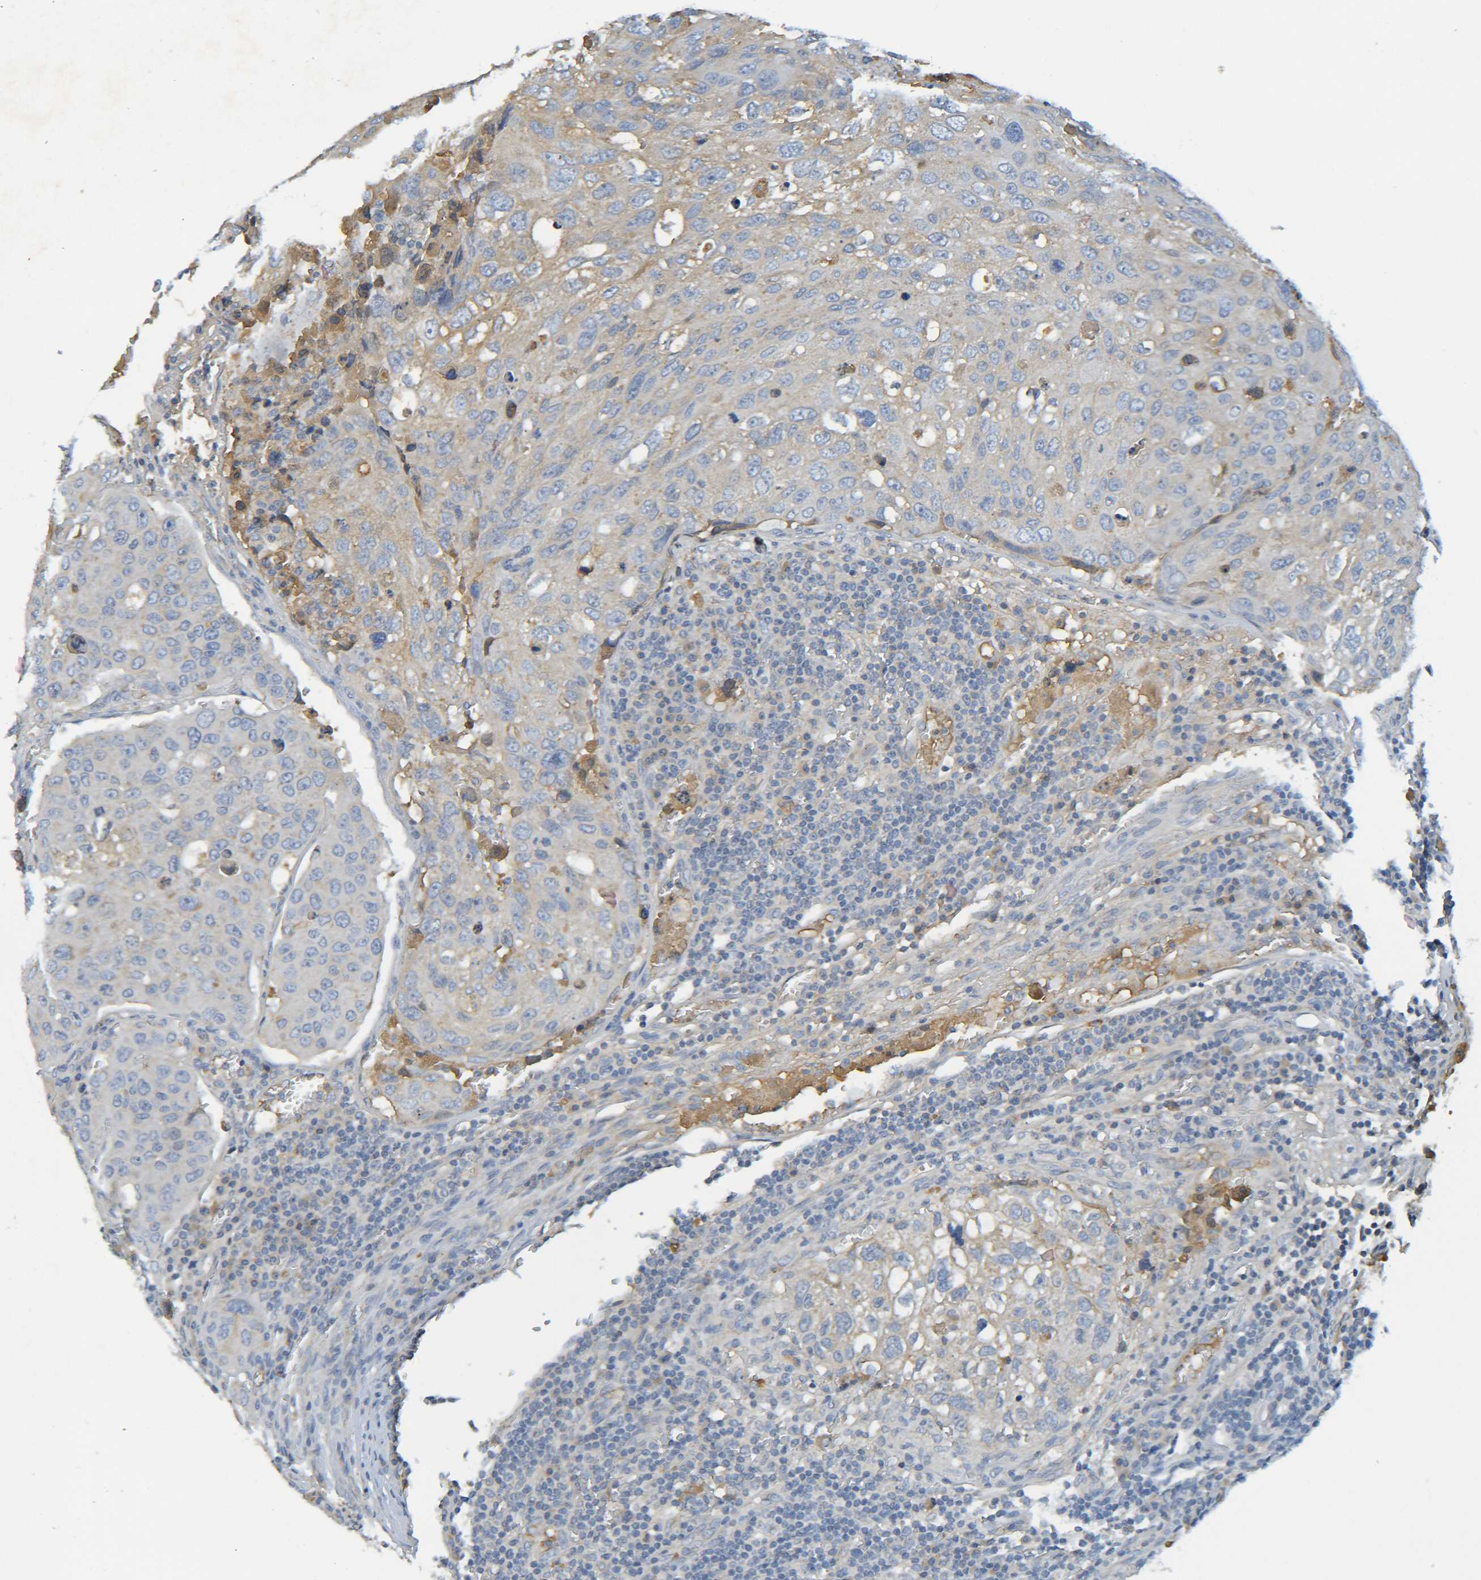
{"staining": {"intensity": "weak", "quantity": ">75%", "location": "cytoplasmic/membranous"}, "tissue": "urothelial cancer", "cell_type": "Tumor cells", "image_type": "cancer", "snomed": [{"axis": "morphology", "description": "Urothelial carcinoma, High grade"}, {"axis": "topography", "description": "Lymph node"}, {"axis": "topography", "description": "Urinary bladder"}], "caption": "DAB immunohistochemical staining of high-grade urothelial carcinoma displays weak cytoplasmic/membranous protein expression in approximately >75% of tumor cells. The staining is performed using DAB brown chromogen to label protein expression. The nuclei are counter-stained blue using hematoxylin.", "gene": "C1QA", "patient": {"sex": "male", "age": 51}}